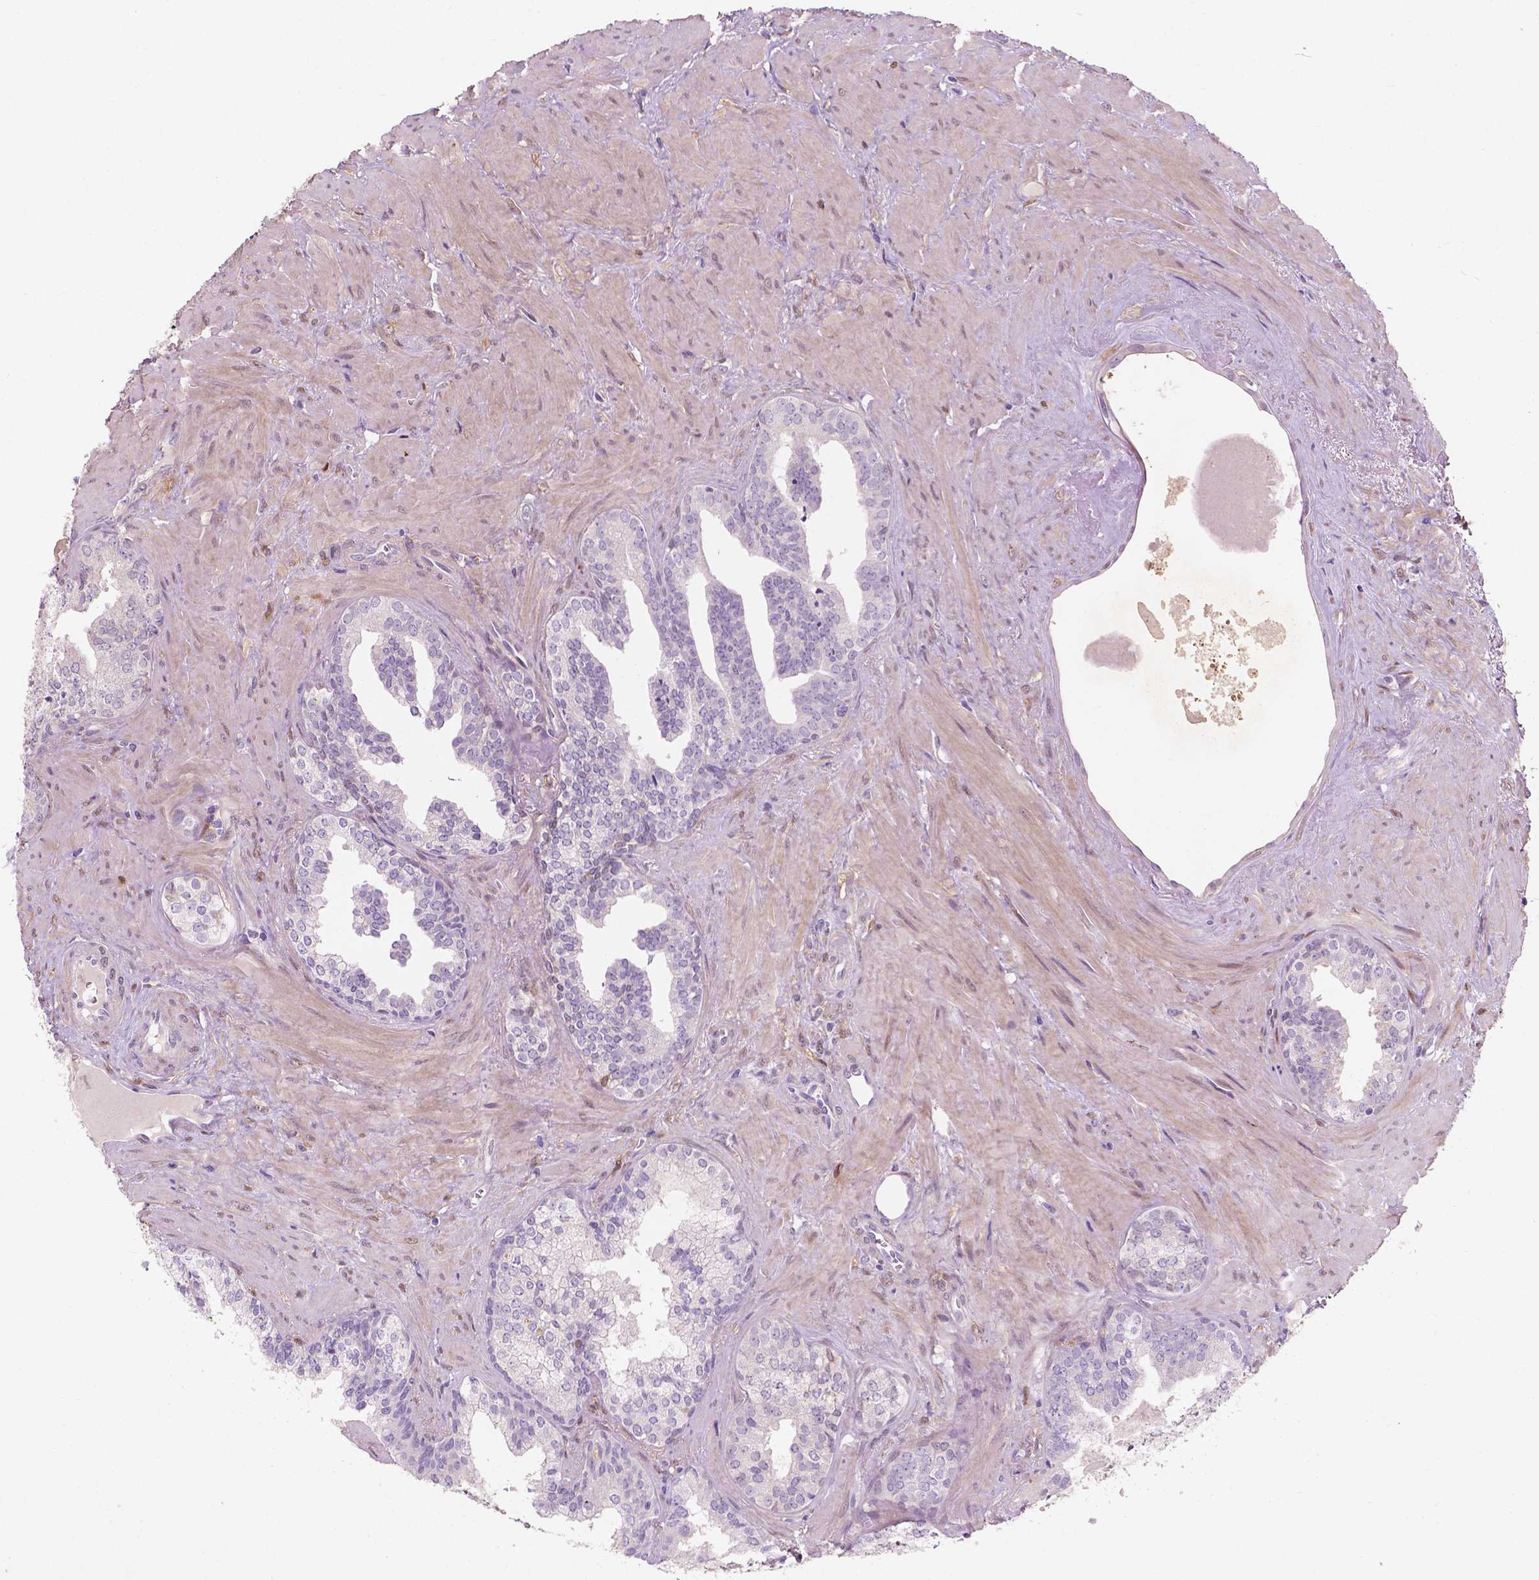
{"staining": {"intensity": "negative", "quantity": "none", "location": "none"}, "tissue": "prostate cancer", "cell_type": "Tumor cells", "image_type": "cancer", "snomed": [{"axis": "morphology", "description": "Adenocarcinoma, High grade"}, {"axis": "topography", "description": "Prostate"}], "caption": "A high-resolution photomicrograph shows IHC staining of prostate cancer (high-grade adenocarcinoma), which reveals no significant expression in tumor cells.", "gene": "GPR37", "patient": {"sex": "male", "age": 68}}